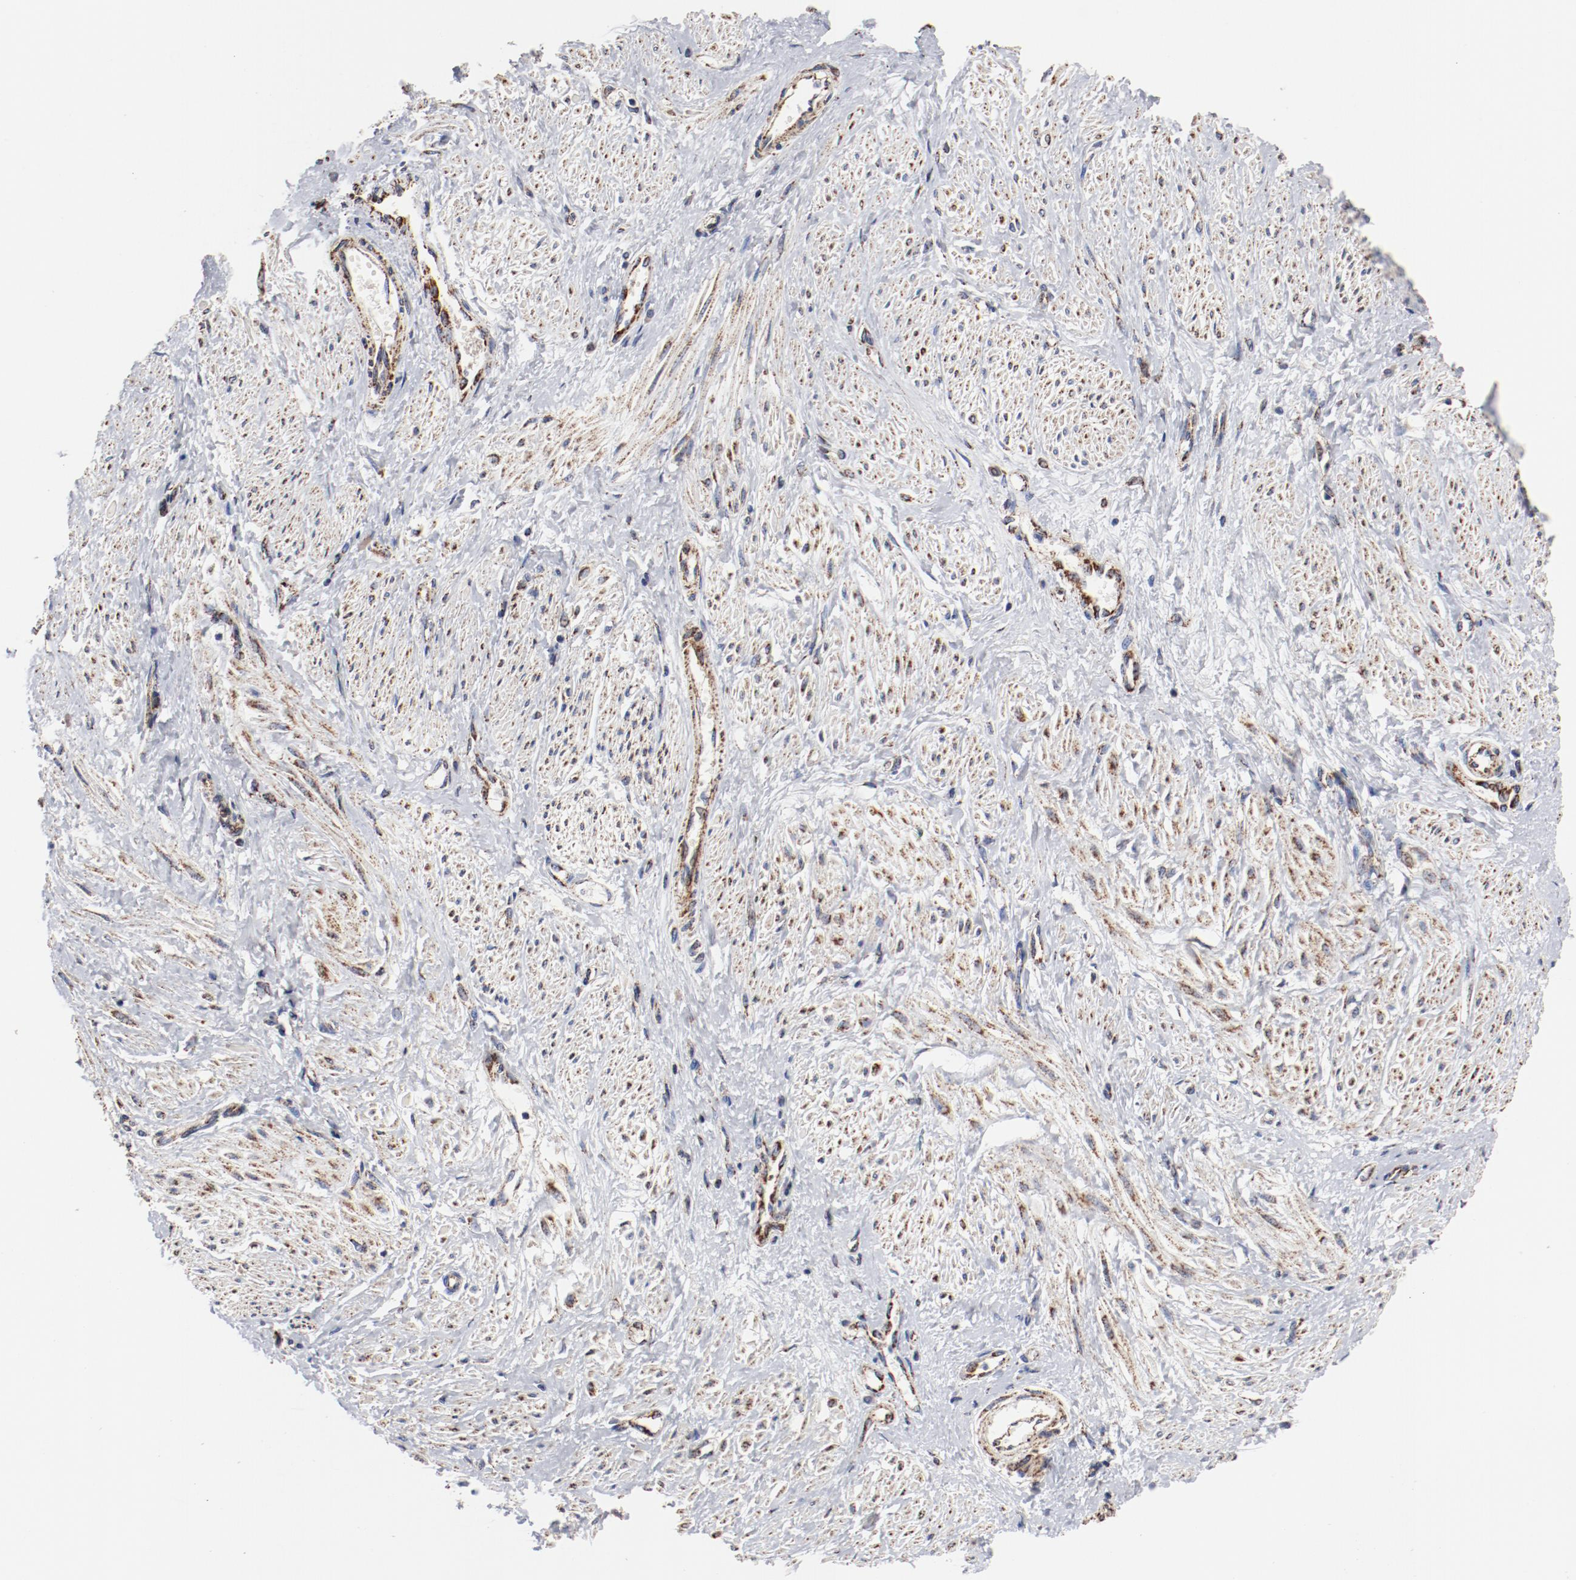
{"staining": {"intensity": "moderate", "quantity": ">75%", "location": "cytoplasmic/membranous"}, "tissue": "smooth muscle", "cell_type": "Smooth muscle cells", "image_type": "normal", "snomed": [{"axis": "morphology", "description": "Normal tissue, NOS"}, {"axis": "topography", "description": "Smooth muscle"}, {"axis": "topography", "description": "Uterus"}], "caption": "High-magnification brightfield microscopy of unremarkable smooth muscle stained with DAB (3,3'-diaminobenzidine) (brown) and counterstained with hematoxylin (blue). smooth muscle cells exhibit moderate cytoplasmic/membranous expression is seen in about>75% of cells. (DAB IHC with brightfield microscopy, high magnification).", "gene": "NDUFV2", "patient": {"sex": "female", "age": 39}}